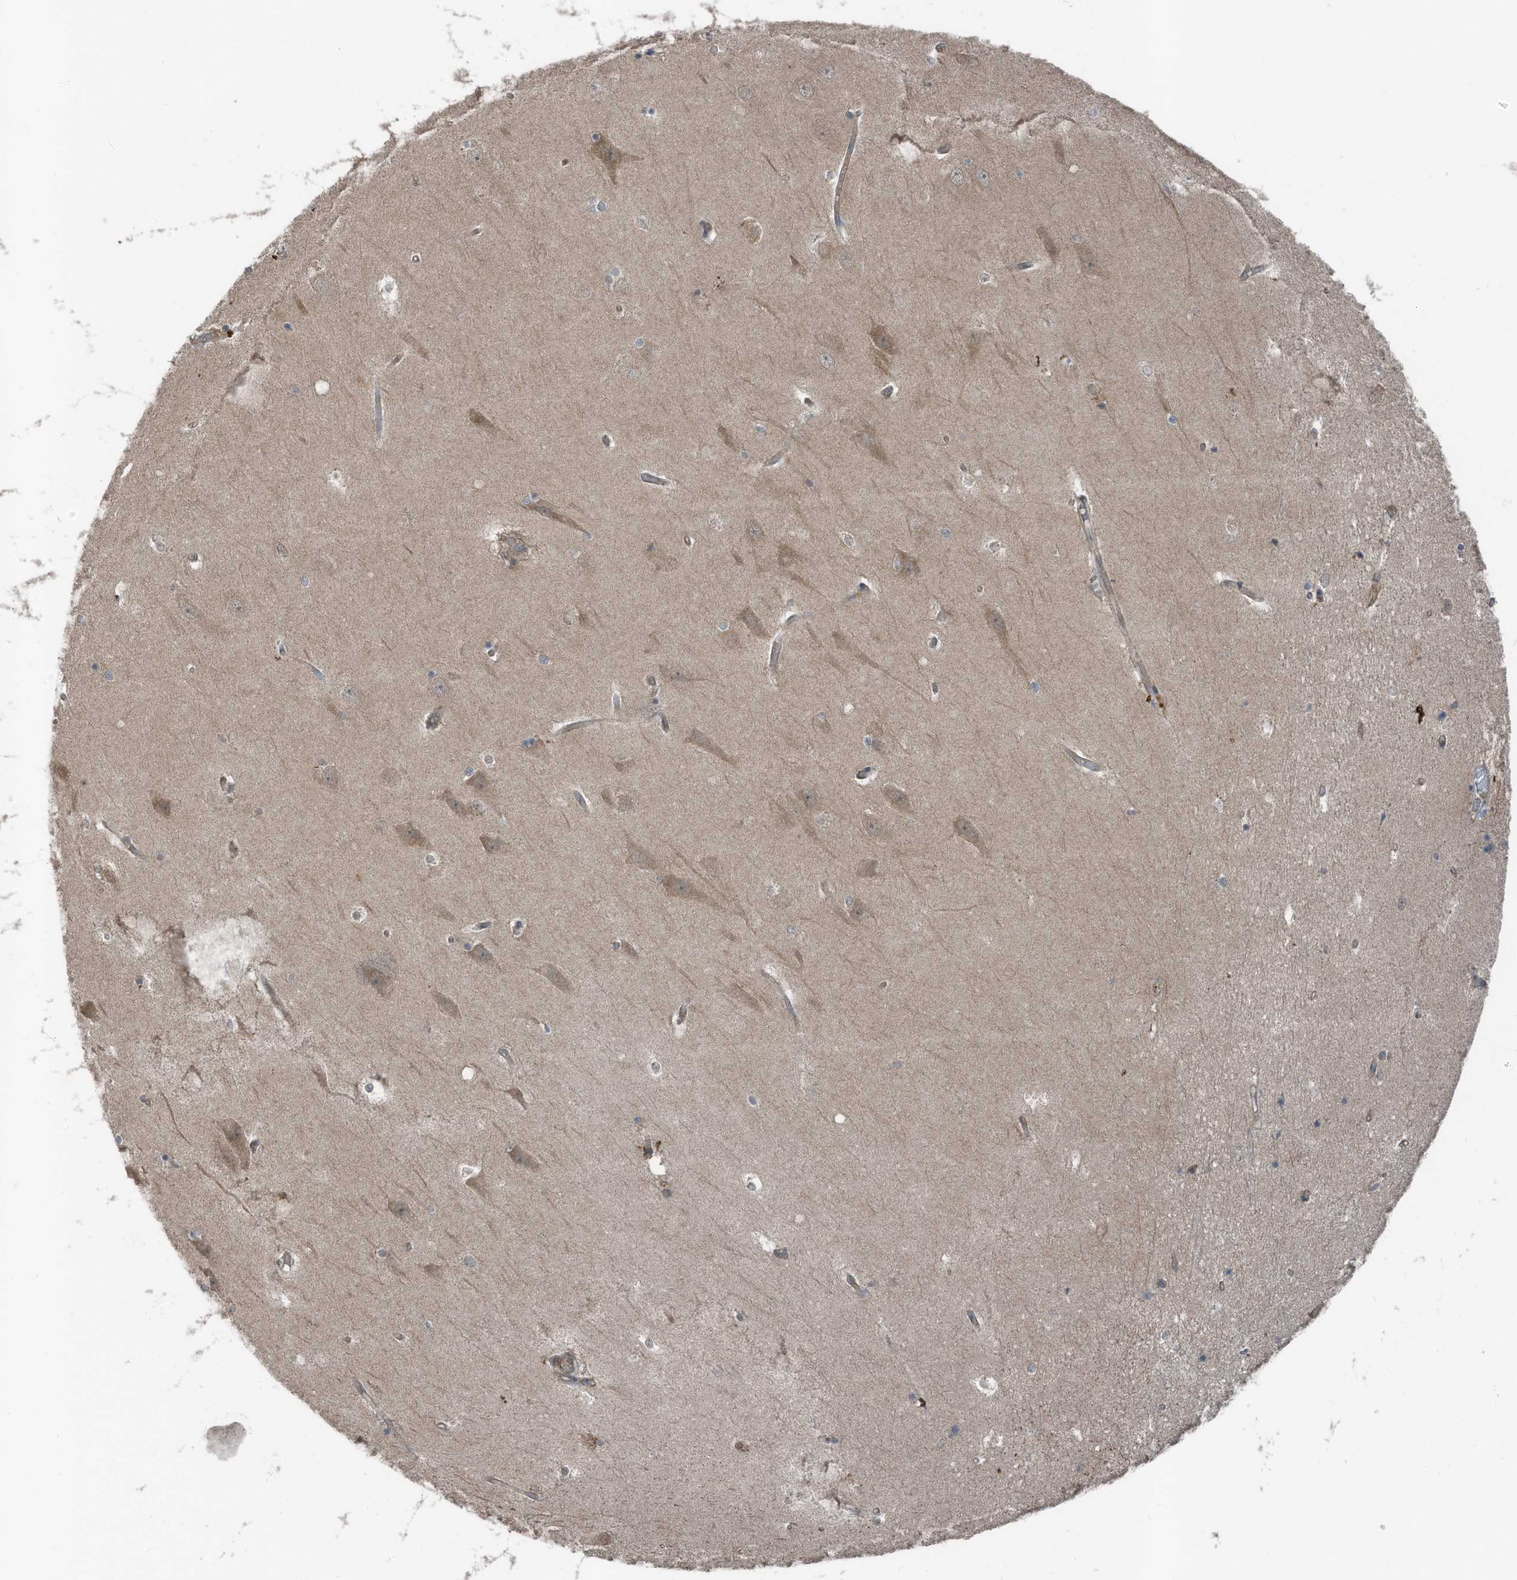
{"staining": {"intensity": "weak", "quantity": "<25%", "location": "cytoplasmic/membranous"}, "tissue": "hippocampus", "cell_type": "Glial cells", "image_type": "normal", "snomed": [{"axis": "morphology", "description": "Normal tissue, NOS"}, {"axis": "topography", "description": "Hippocampus"}], "caption": "The photomicrograph exhibits no significant expression in glial cells of hippocampus.", "gene": "TXNDC9", "patient": {"sex": "male", "age": 45}}